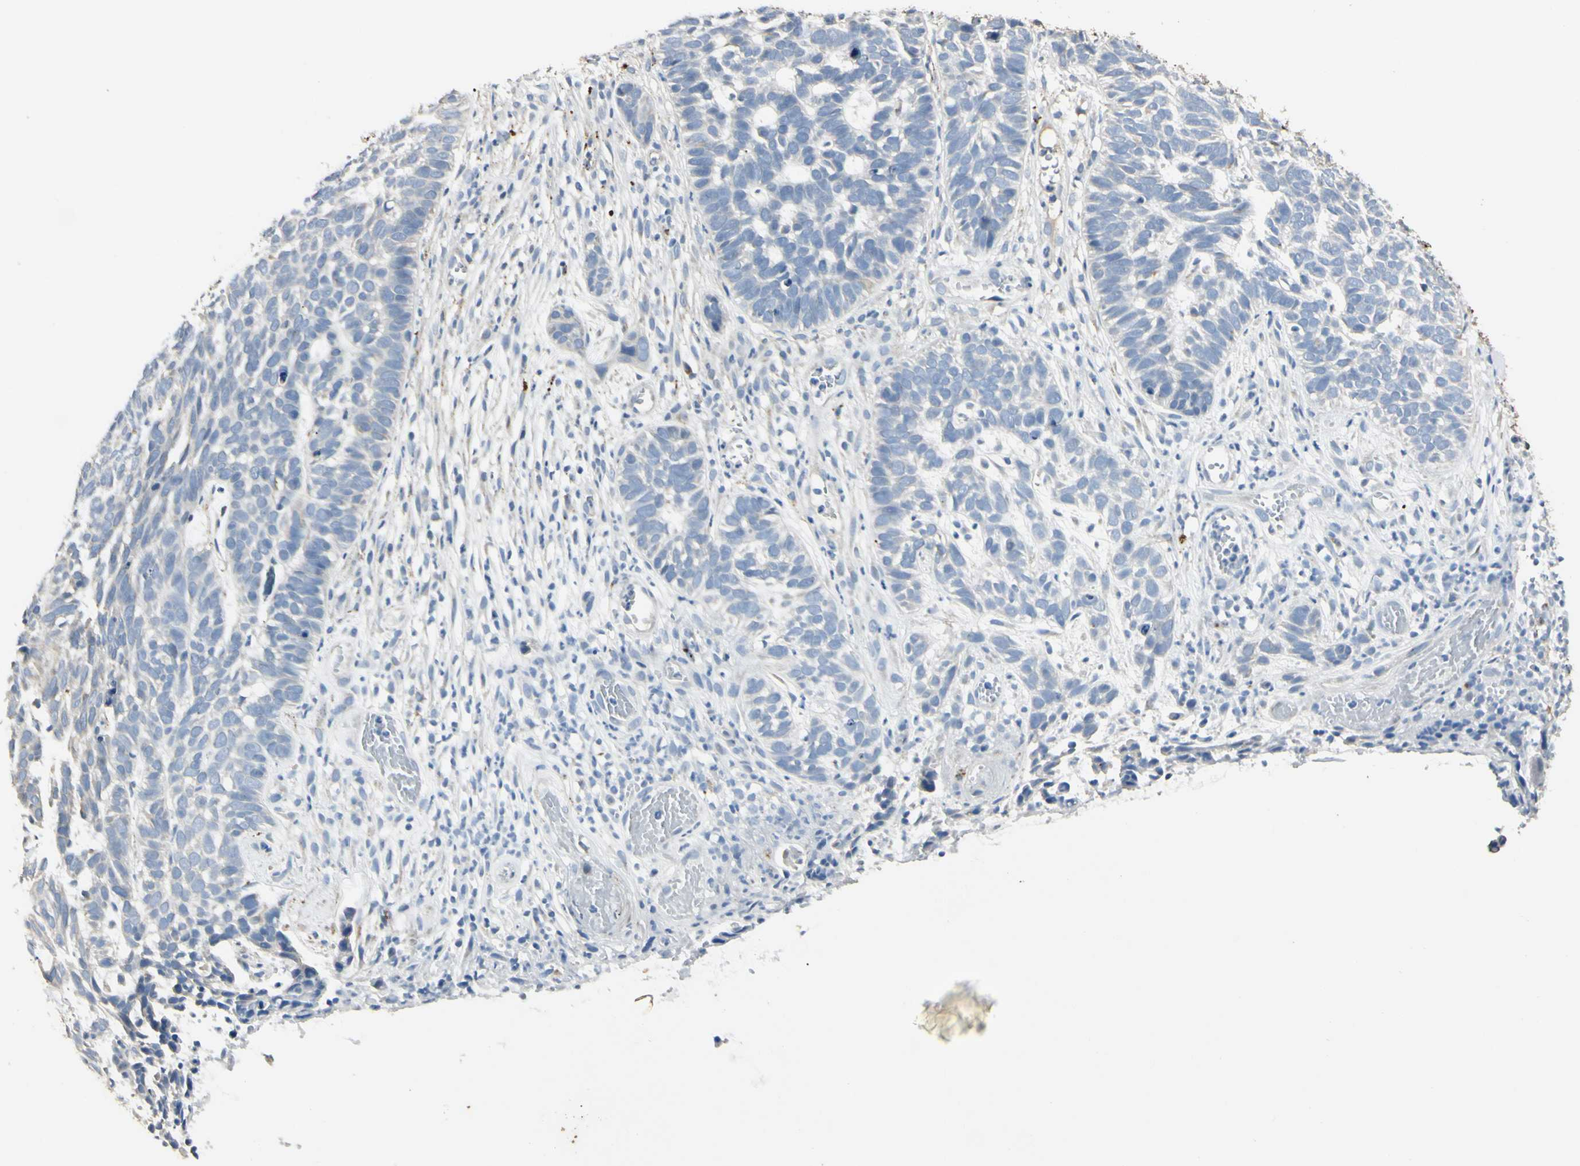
{"staining": {"intensity": "negative", "quantity": "none", "location": "none"}, "tissue": "skin cancer", "cell_type": "Tumor cells", "image_type": "cancer", "snomed": [{"axis": "morphology", "description": "Basal cell carcinoma"}, {"axis": "topography", "description": "Skin"}], "caption": "Tumor cells show no significant protein expression in basal cell carcinoma (skin). Nuclei are stained in blue.", "gene": "ANGPTL1", "patient": {"sex": "male", "age": 87}}